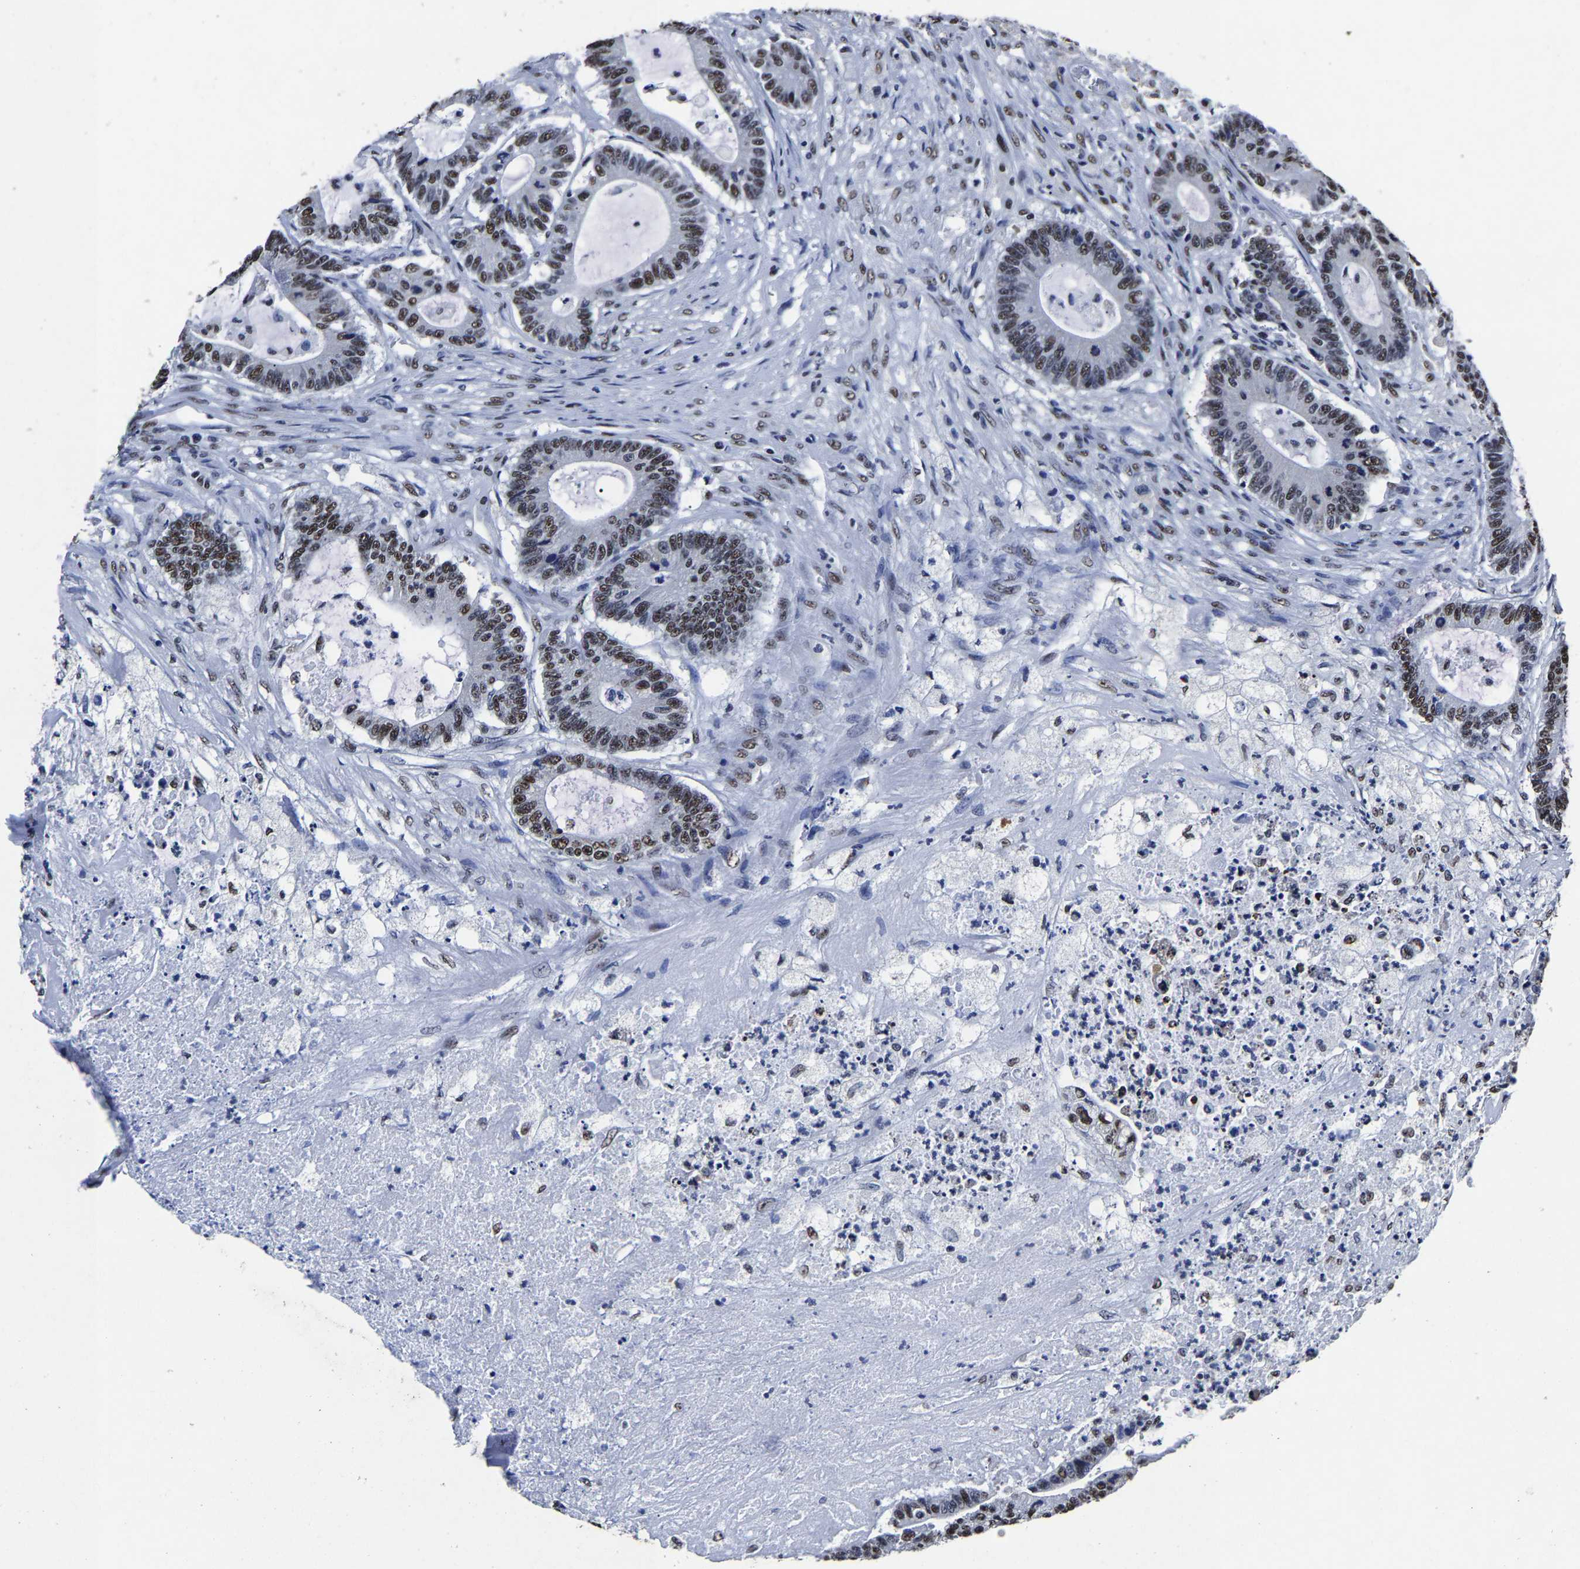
{"staining": {"intensity": "moderate", "quantity": ">75%", "location": "nuclear"}, "tissue": "colorectal cancer", "cell_type": "Tumor cells", "image_type": "cancer", "snomed": [{"axis": "morphology", "description": "Adenocarcinoma, NOS"}, {"axis": "topography", "description": "Colon"}], "caption": "Immunohistochemical staining of adenocarcinoma (colorectal) exhibits medium levels of moderate nuclear positivity in approximately >75% of tumor cells.", "gene": "RBM45", "patient": {"sex": "female", "age": 84}}